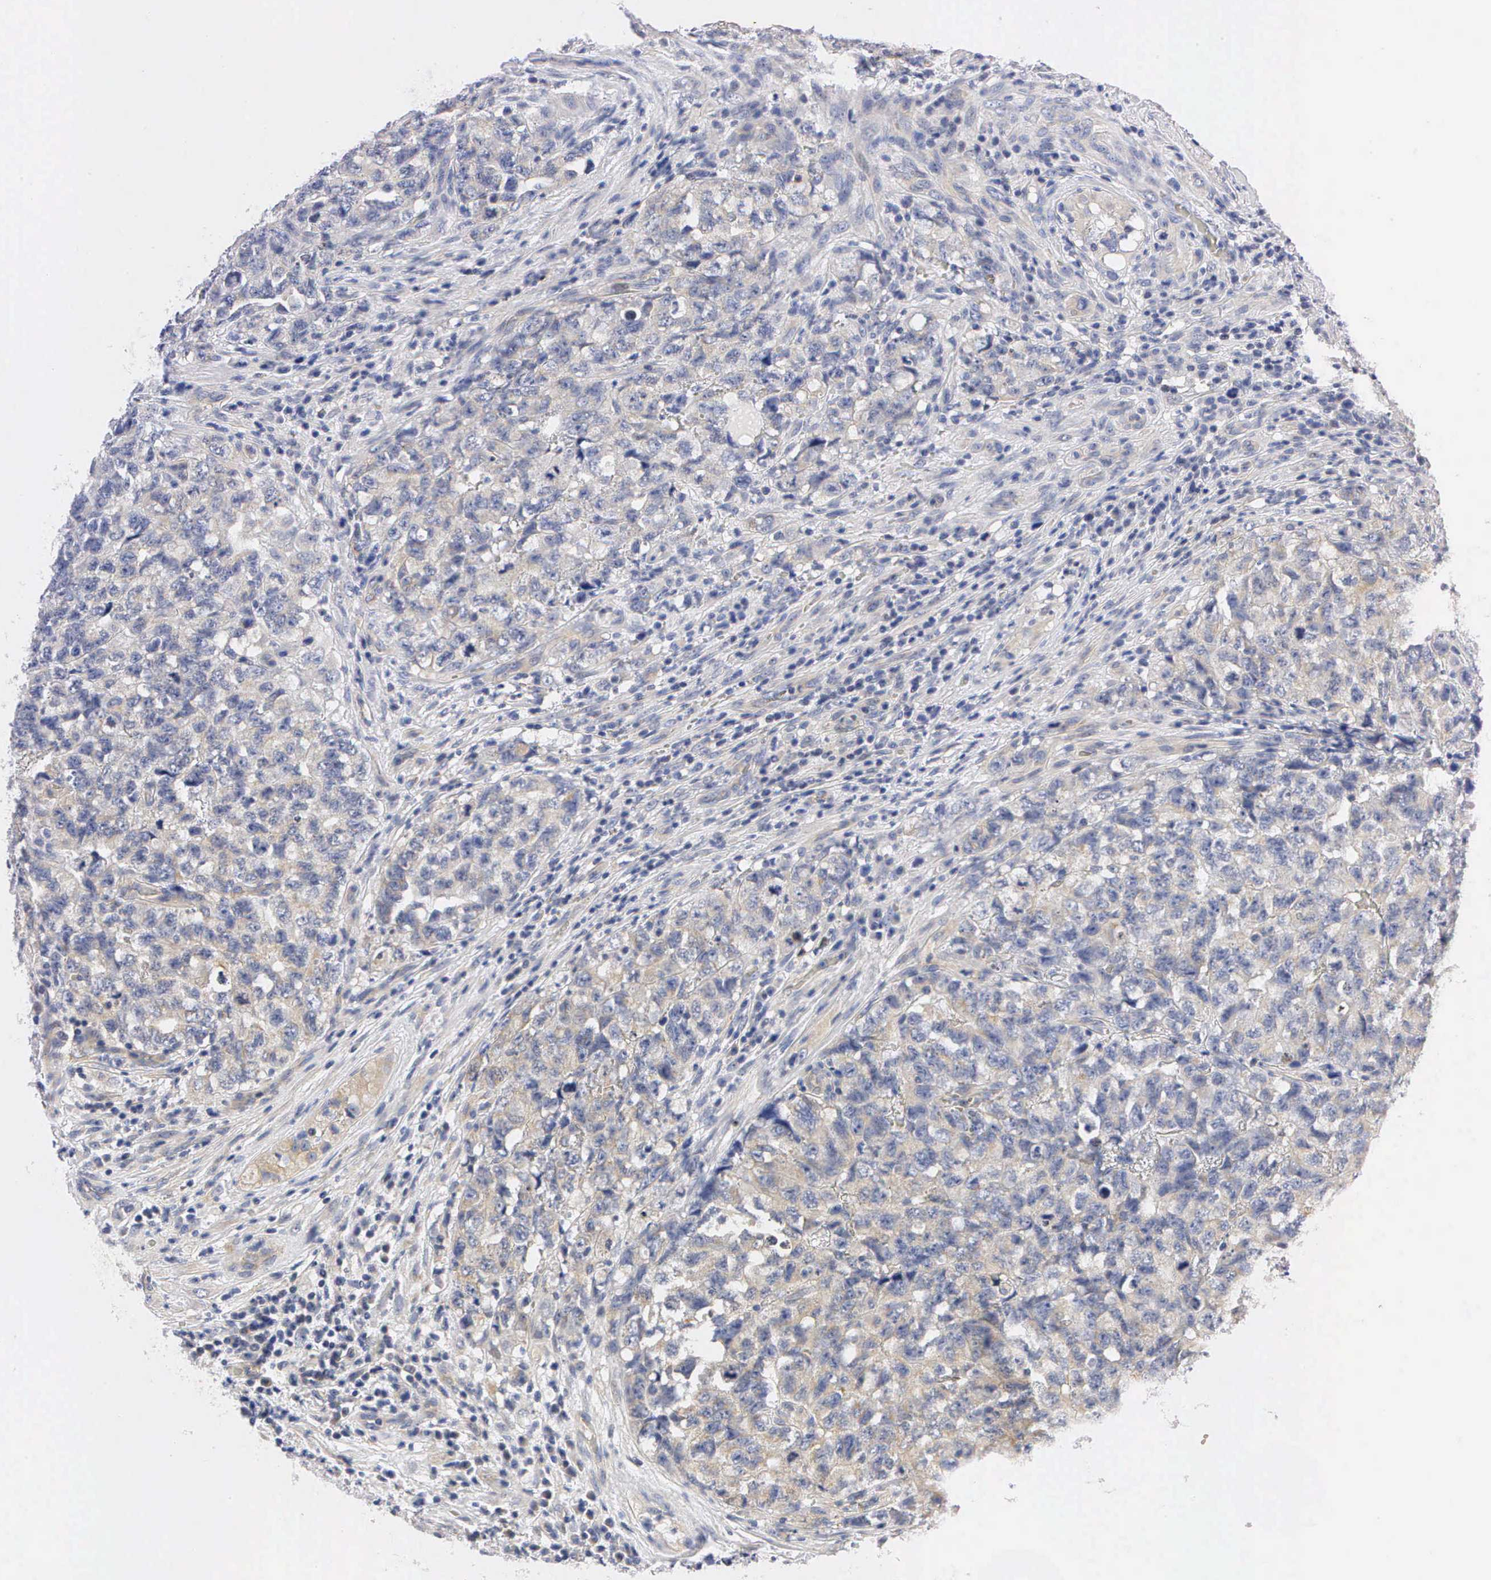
{"staining": {"intensity": "weak", "quantity": "25%-75%", "location": "cytoplasmic/membranous"}, "tissue": "testis cancer", "cell_type": "Tumor cells", "image_type": "cancer", "snomed": [{"axis": "morphology", "description": "Carcinoma, Embryonal, NOS"}, {"axis": "topography", "description": "Testis"}], "caption": "This image demonstrates testis cancer (embryonal carcinoma) stained with immunohistochemistry to label a protein in brown. The cytoplasmic/membranous of tumor cells show weak positivity for the protein. Nuclei are counter-stained blue.", "gene": "PGR", "patient": {"sex": "male", "age": 31}}